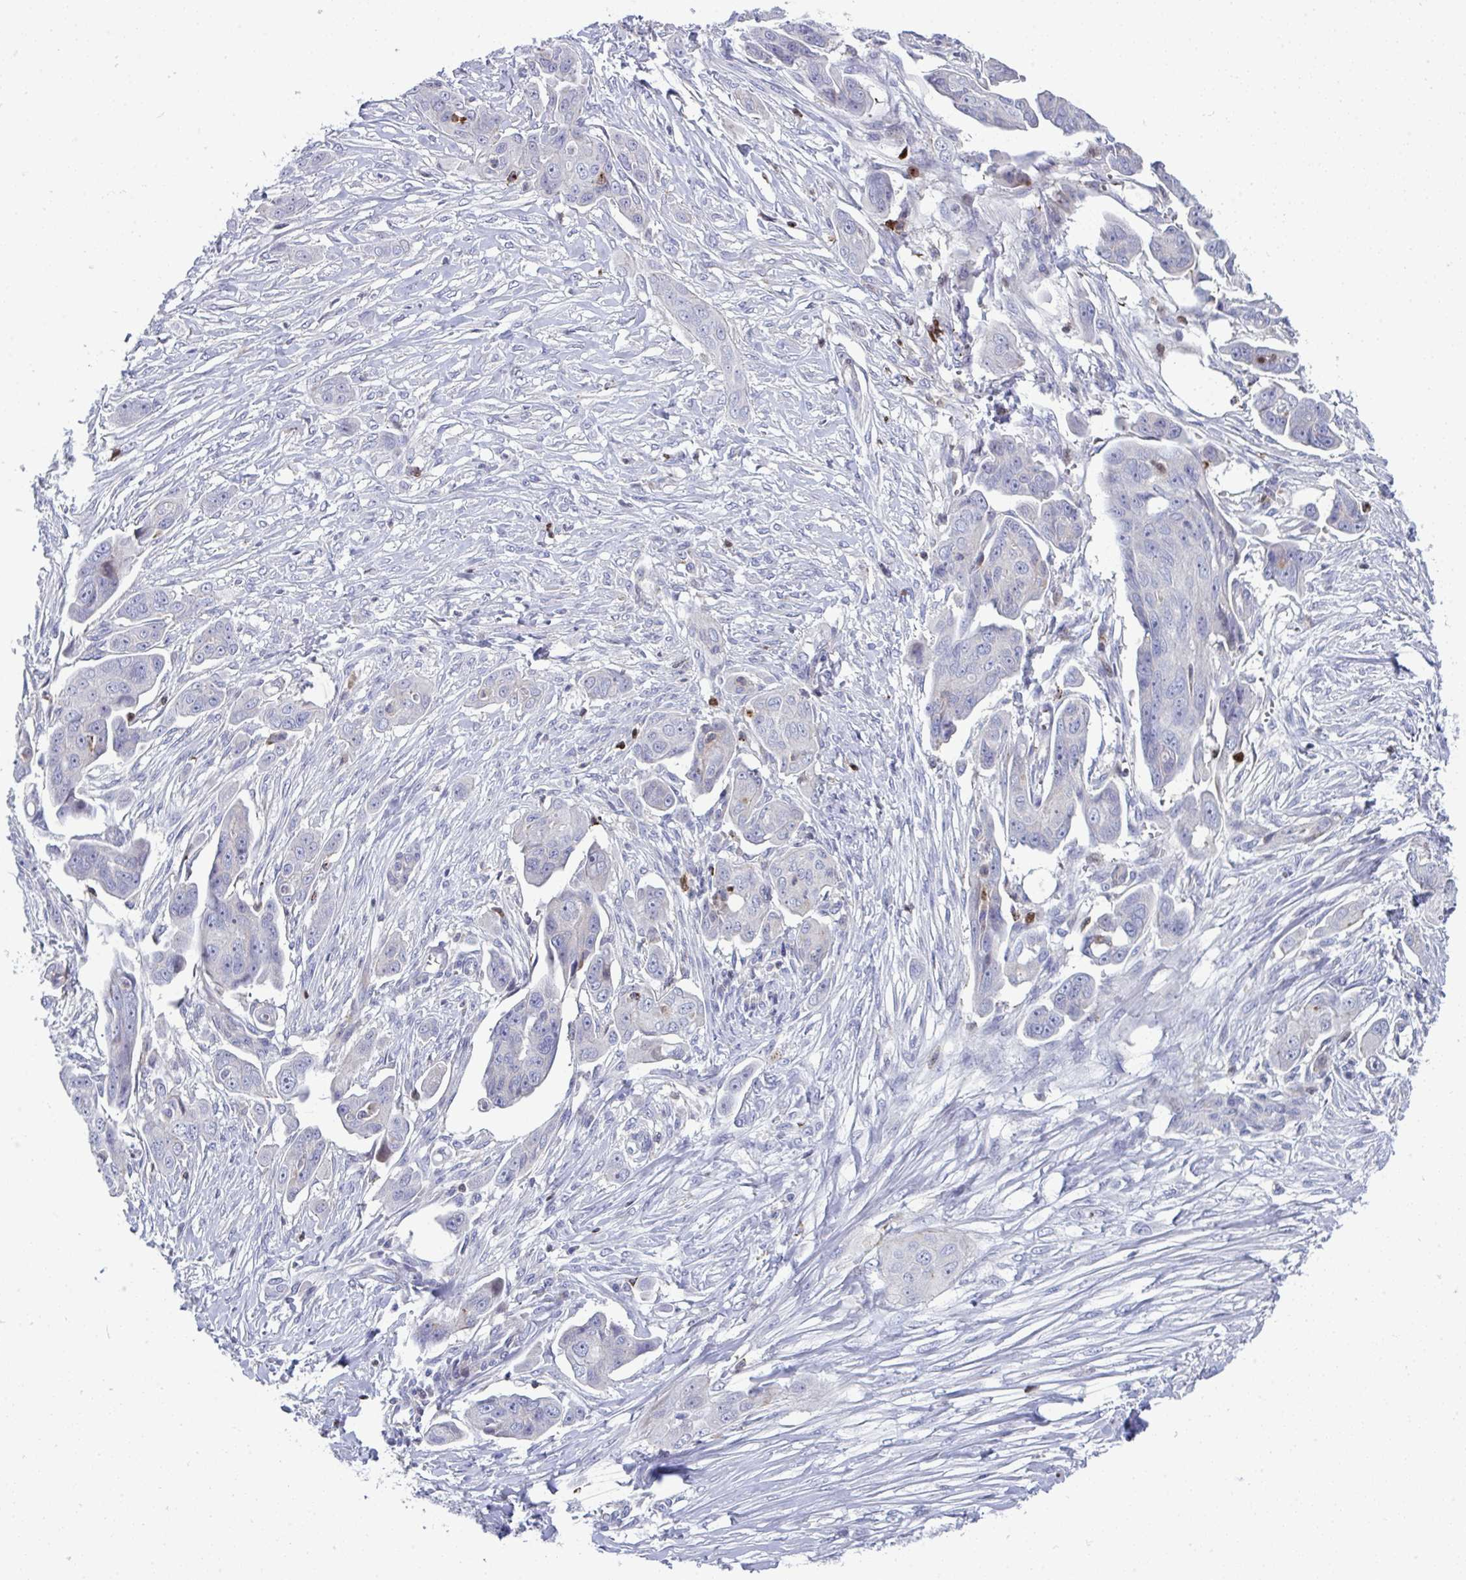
{"staining": {"intensity": "negative", "quantity": "none", "location": "none"}, "tissue": "ovarian cancer", "cell_type": "Tumor cells", "image_type": "cancer", "snomed": [{"axis": "morphology", "description": "Carcinoma, endometroid"}, {"axis": "topography", "description": "Ovary"}], "caption": "The immunohistochemistry photomicrograph has no significant expression in tumor cells of ovarian cancer tissue.", "gene": "AOC2", "patient": {"sex": "female", "age": 70}}